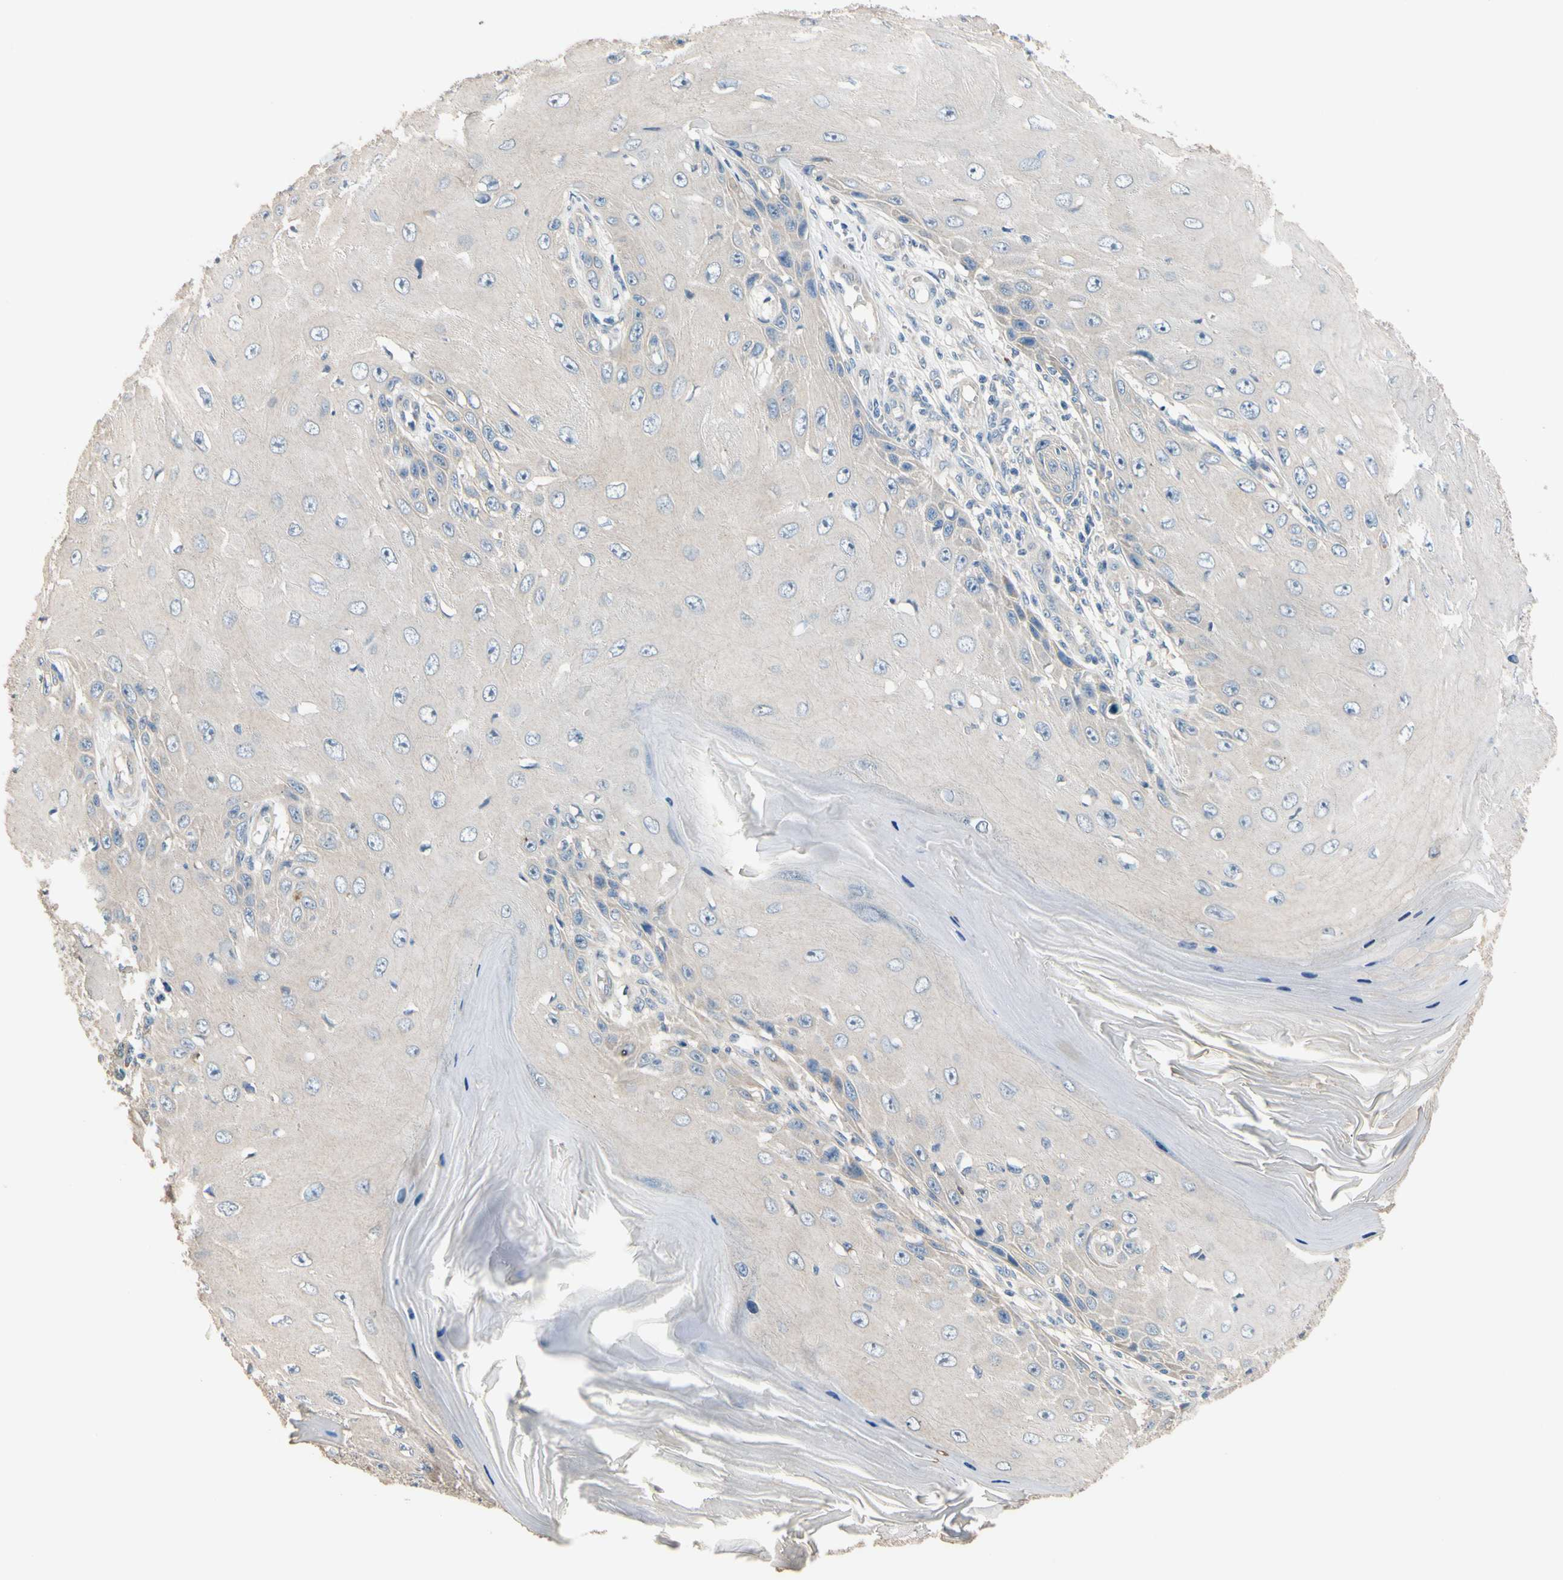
{"staining": {"intensity": "negative", "quantity": "none", "location": "none"}, "tissue": "skin cancer", "cell_type": "Tumor cells", "image_type": "cancer", "snomed": [{"axis": "morphology", "description": "Squamous cell carcinoma, NOS"}, {"axis": "topography", "description": "Skin"}], "caption": "Skin cancer (squamous cell carcinoma) was stained to show a protein in brown. There is no significant staining in tumor cells.", "gene": "SIGLEC5", "patient": {"sex": "female", "age": 73}}